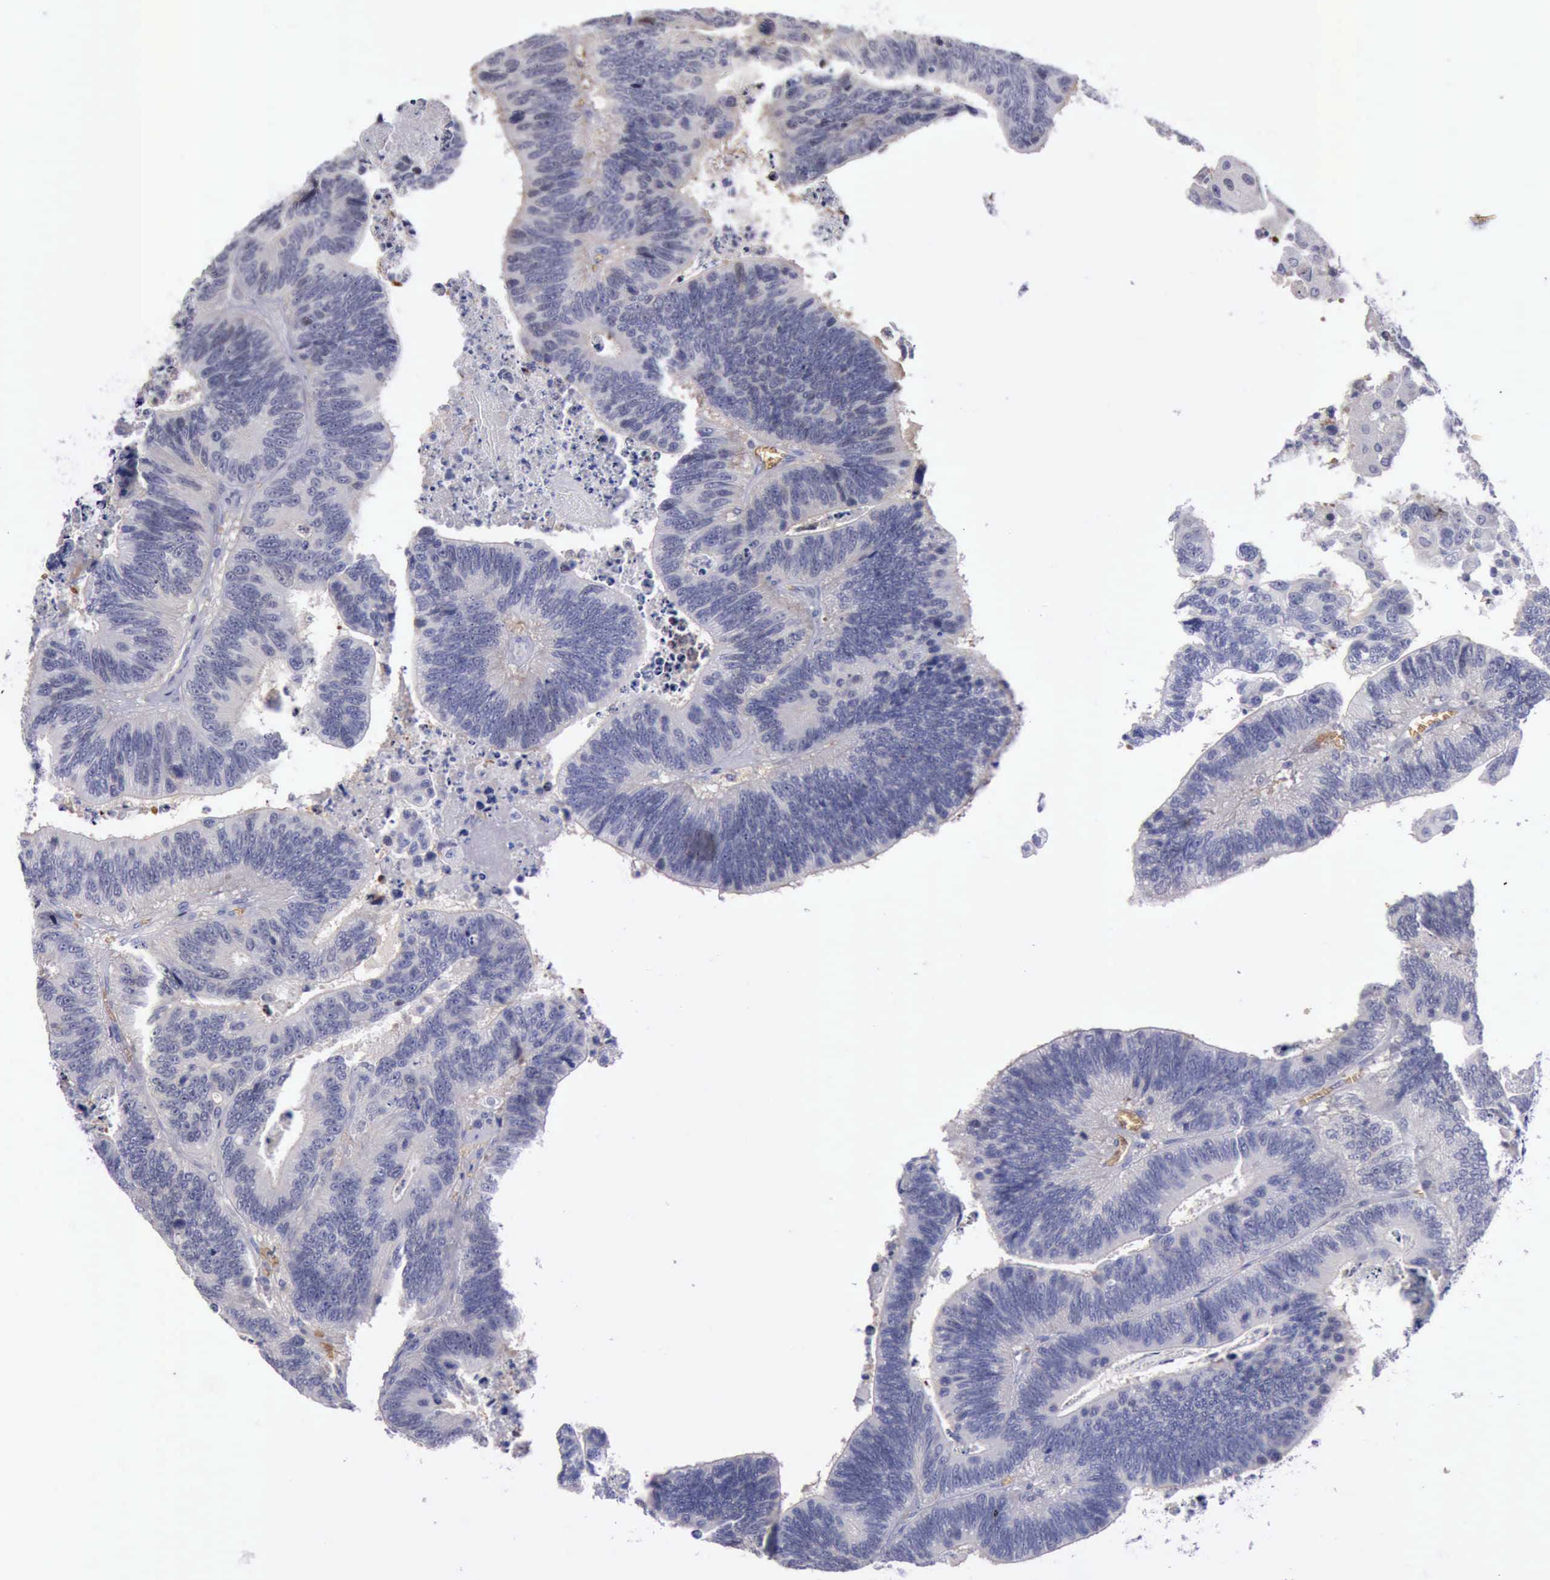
{"staining": {"intensity": "negative", "quantity": "none", "location": "none"}, "tissue": "colorectal cancer", "cell_type": "Tumor cells", "image_type": "cancer", "snomed": [{"axis": "morphology", "description": "Adenocarcinoma, NOS"}, {"axis": "topography", "description": "Colon"}], "caption": "This image is of colorectal cancer (adenocarcinoma) stained with IHC to label a protein in brown with the nuclei are counter-stained blue. There is no expression in tumor cells. (Brightfield microscopy of DAB immunohistochemistry at high magnification).", "gene": "CEP128", "patient": {"sex": "male", "age": 72}}